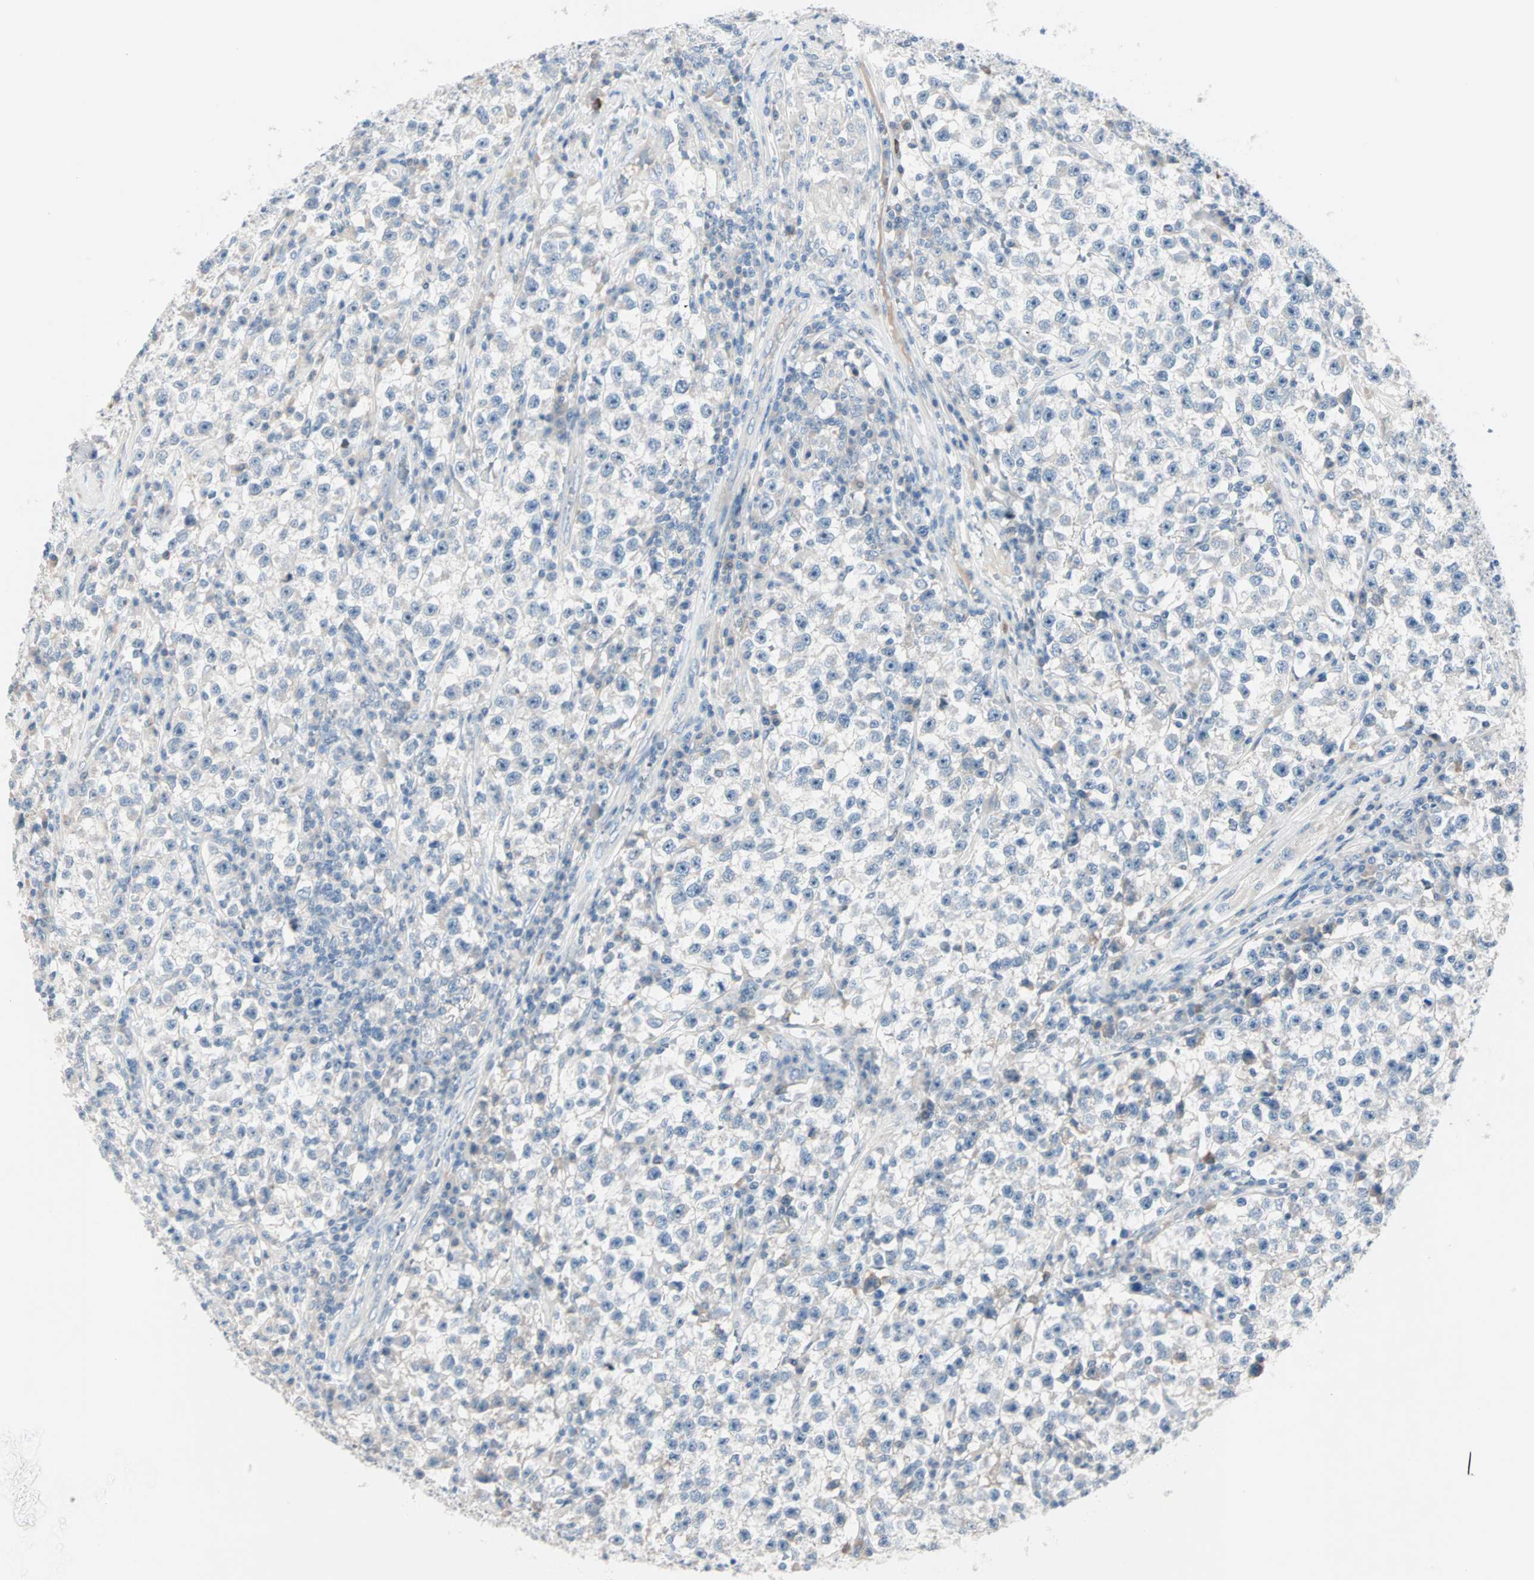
{"staining": {"intensity": "negative", "quantity": "none", "location": "none"}, "tissue": "testis cancer", "cell_type": "Tumor cells", "image_type": "cancer", "snomed": [{"axis": "morphology", "description": "Seminoma, NOS"}, {"axis": "topography", "description": "Testis"}], "caption": "IHC of seminoma (testis) shows no positivity in tumor cells.", "gene": "NEFH", "patient": {"sex": "male", "age": 22}}